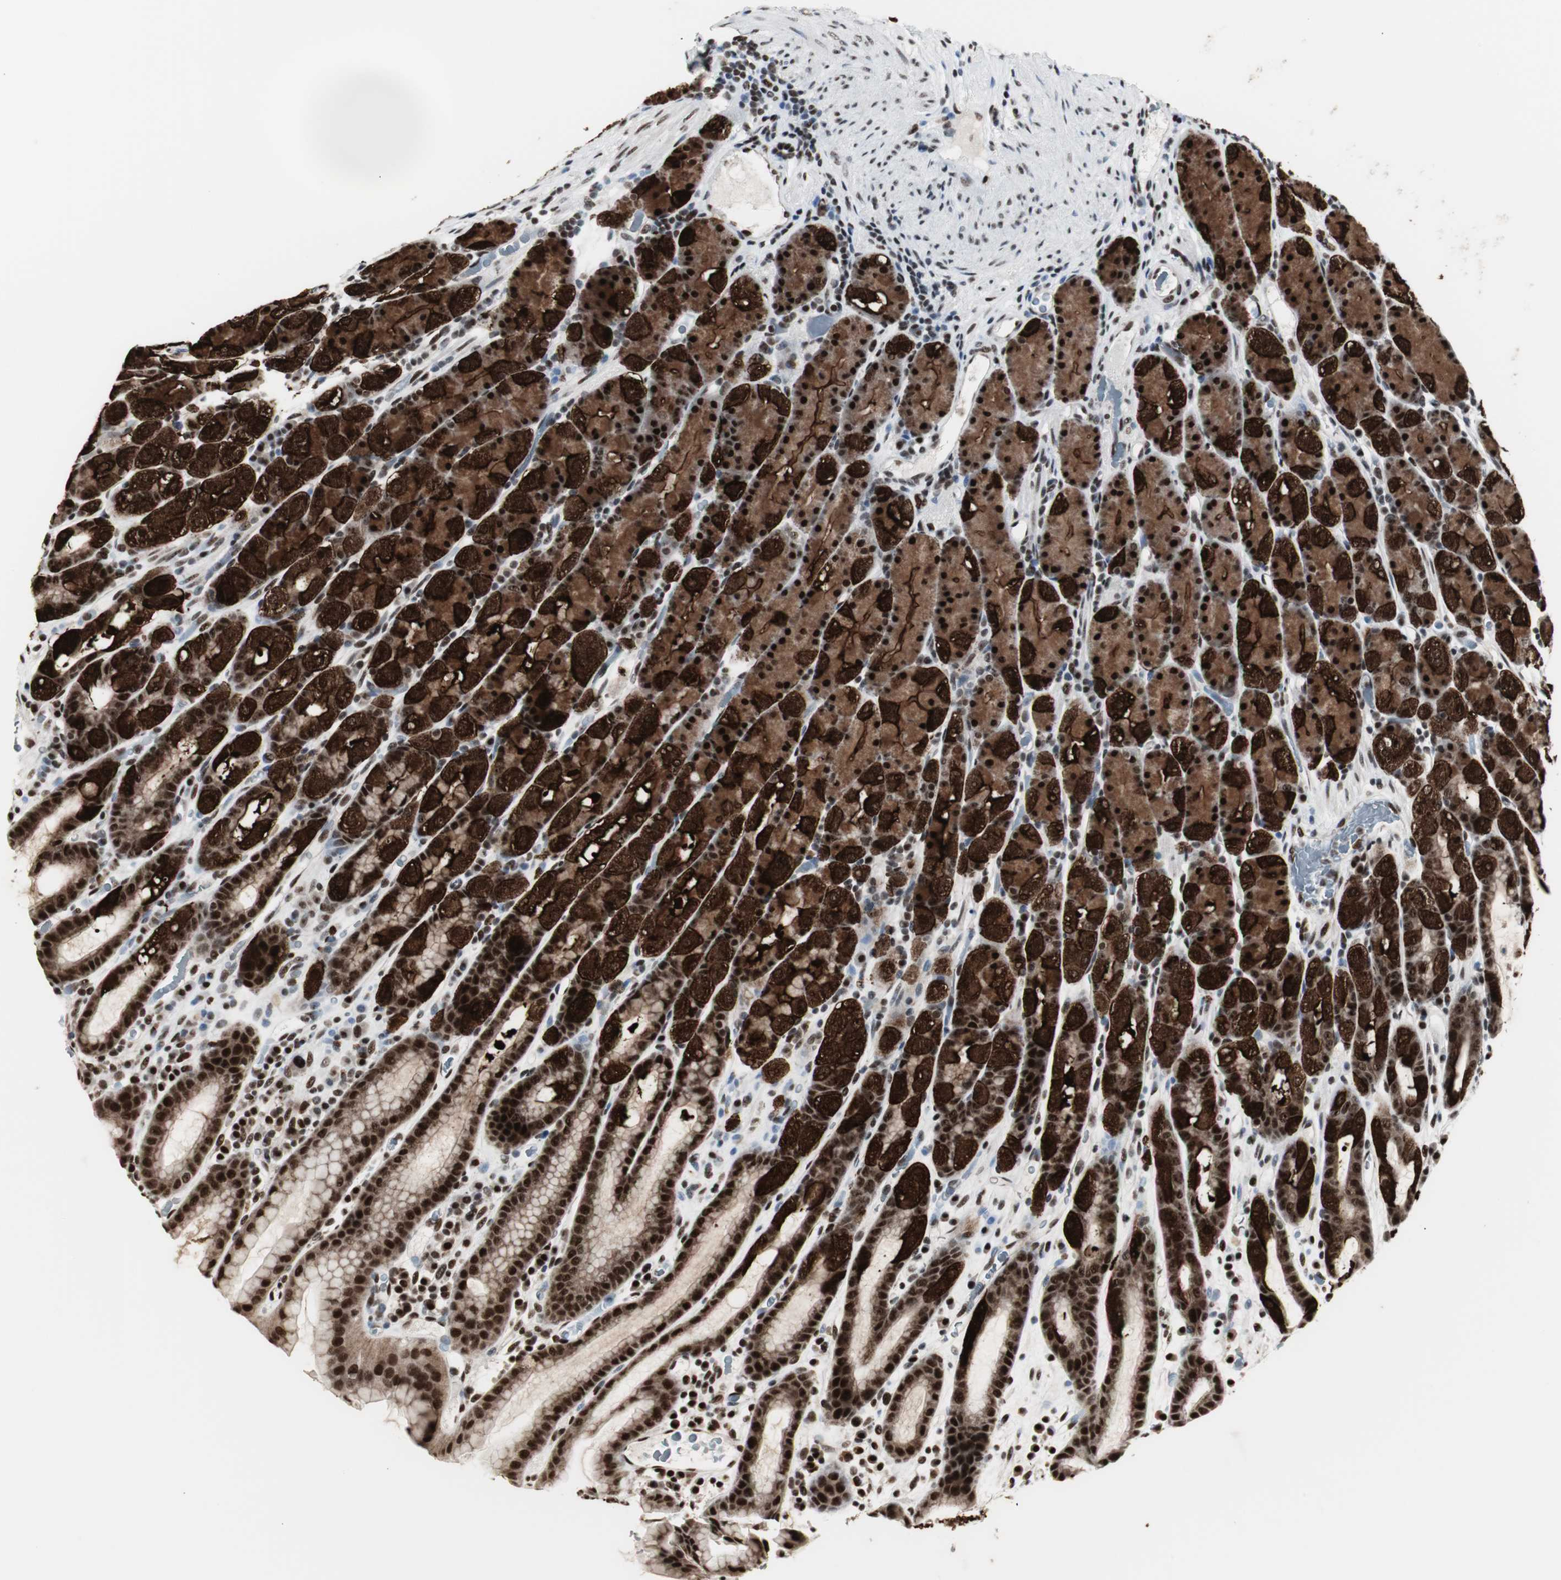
{"staining": {"intensity": "strong", "quantity": ">75%", "location": "cytoplasmic/membranous,nuclear"}, "tissue": "stomach", "cell_type": "Glandular cells", "image_type": "normal", "snomed": [{"axis": "morphology", "description": "Normal tissue, NOS"}, {"axis": "topography", "description": "Stomach, upper"}], "caption": "This image exhibits normal stomach stained with immunohistochemistry (IHC) to label a protein in brown. The cytoplasmic/membranous,nuclear of glandular cells show strong positivity for the protein. Nuclei are counter-stained blue.", "gene": "PARN", "patient": {"sex": "male", "age": 68}}